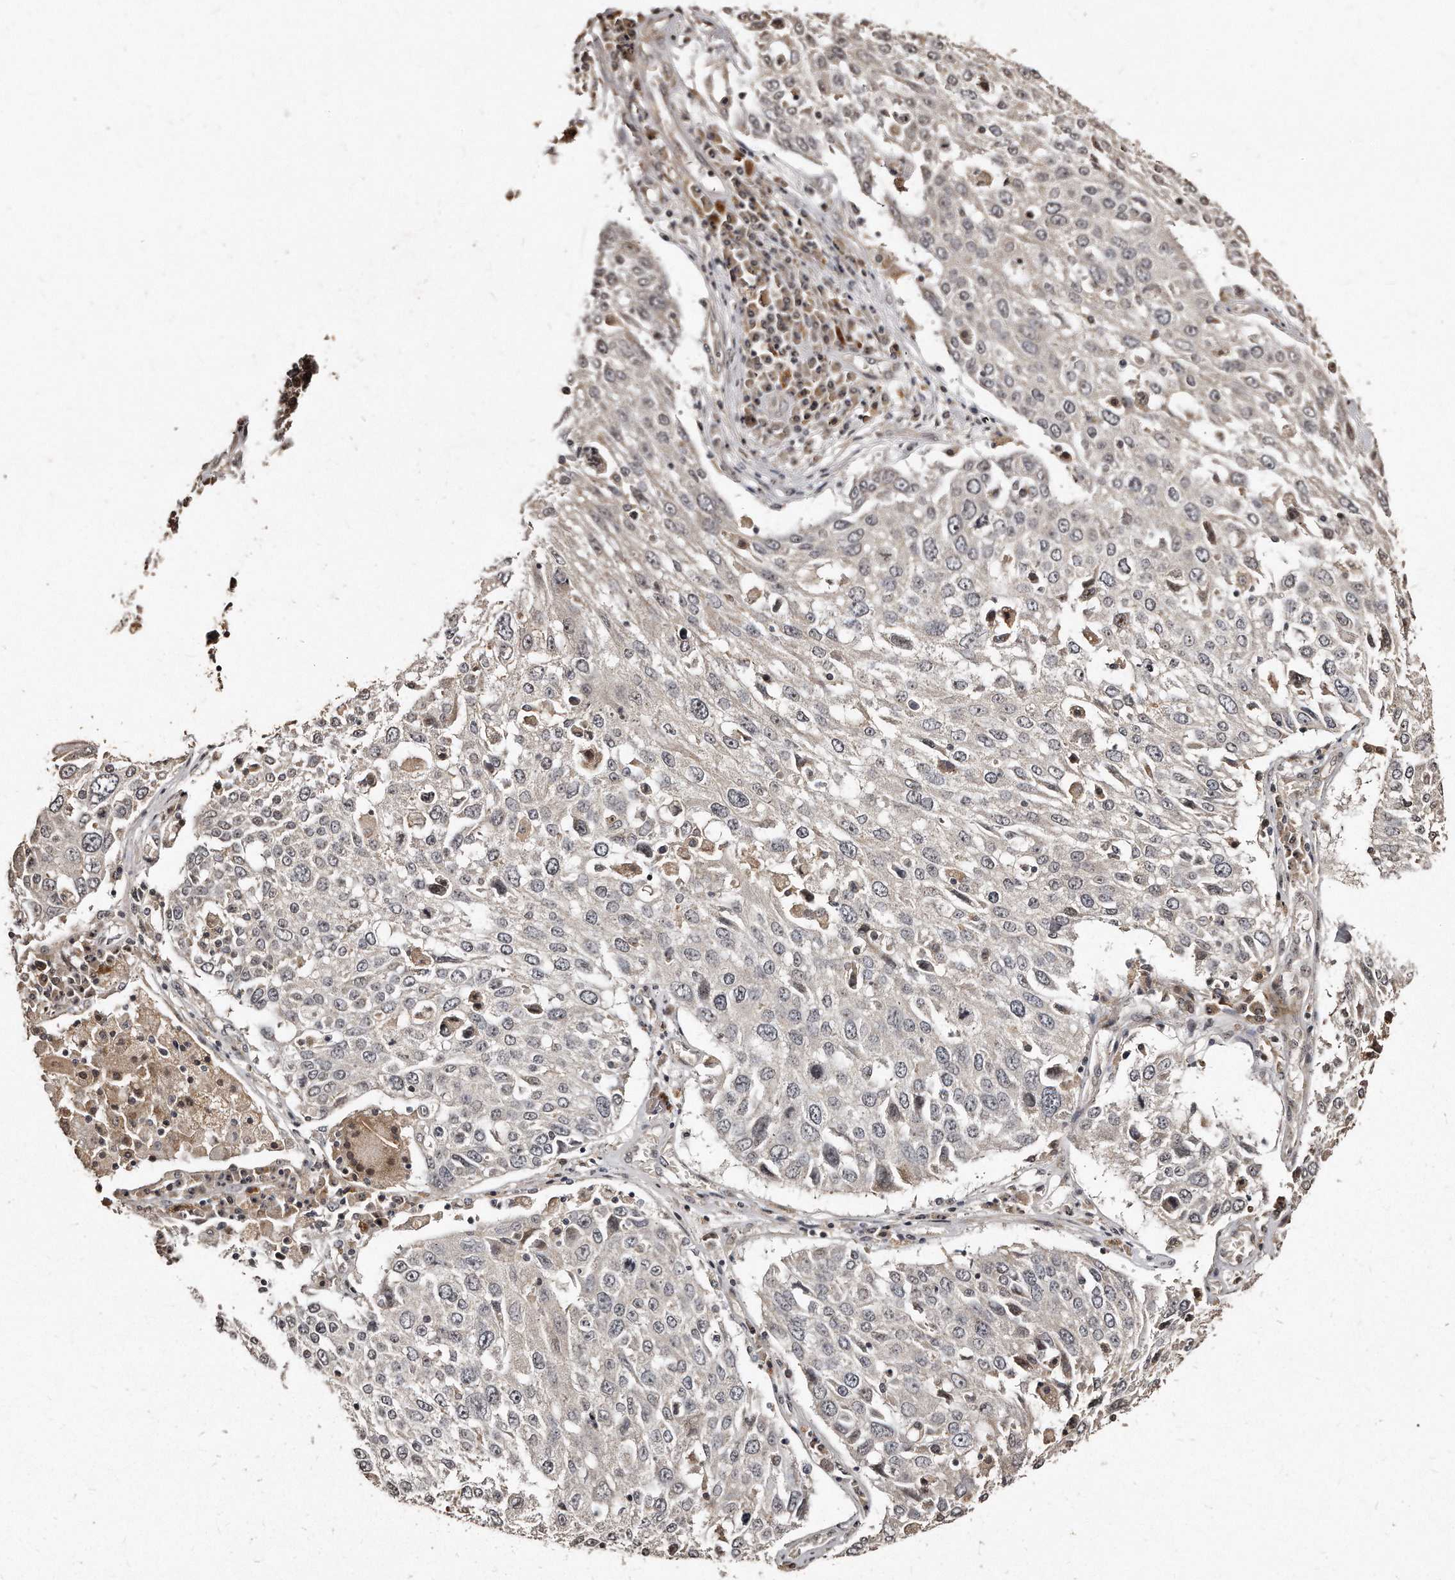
{"staining": {"intensity": "negative", "quantity": "none", "location": "none"}, "tissue": "lung cancer", "cell_type": "Tumor cells", "image_type": "cancer", "snomed": [{"axis": "morphology", "description": "Squamous cell carcinoma, NOS"}, {"axis": "topography", "description": "Lung"}], "caption": "This is an immunohistochemistry image of human lung cancer (squamous cell carcinoma). There is no staining in tumor cells.", "gene": "TSHR", "patient": {"sex": "male", "age": 65}}